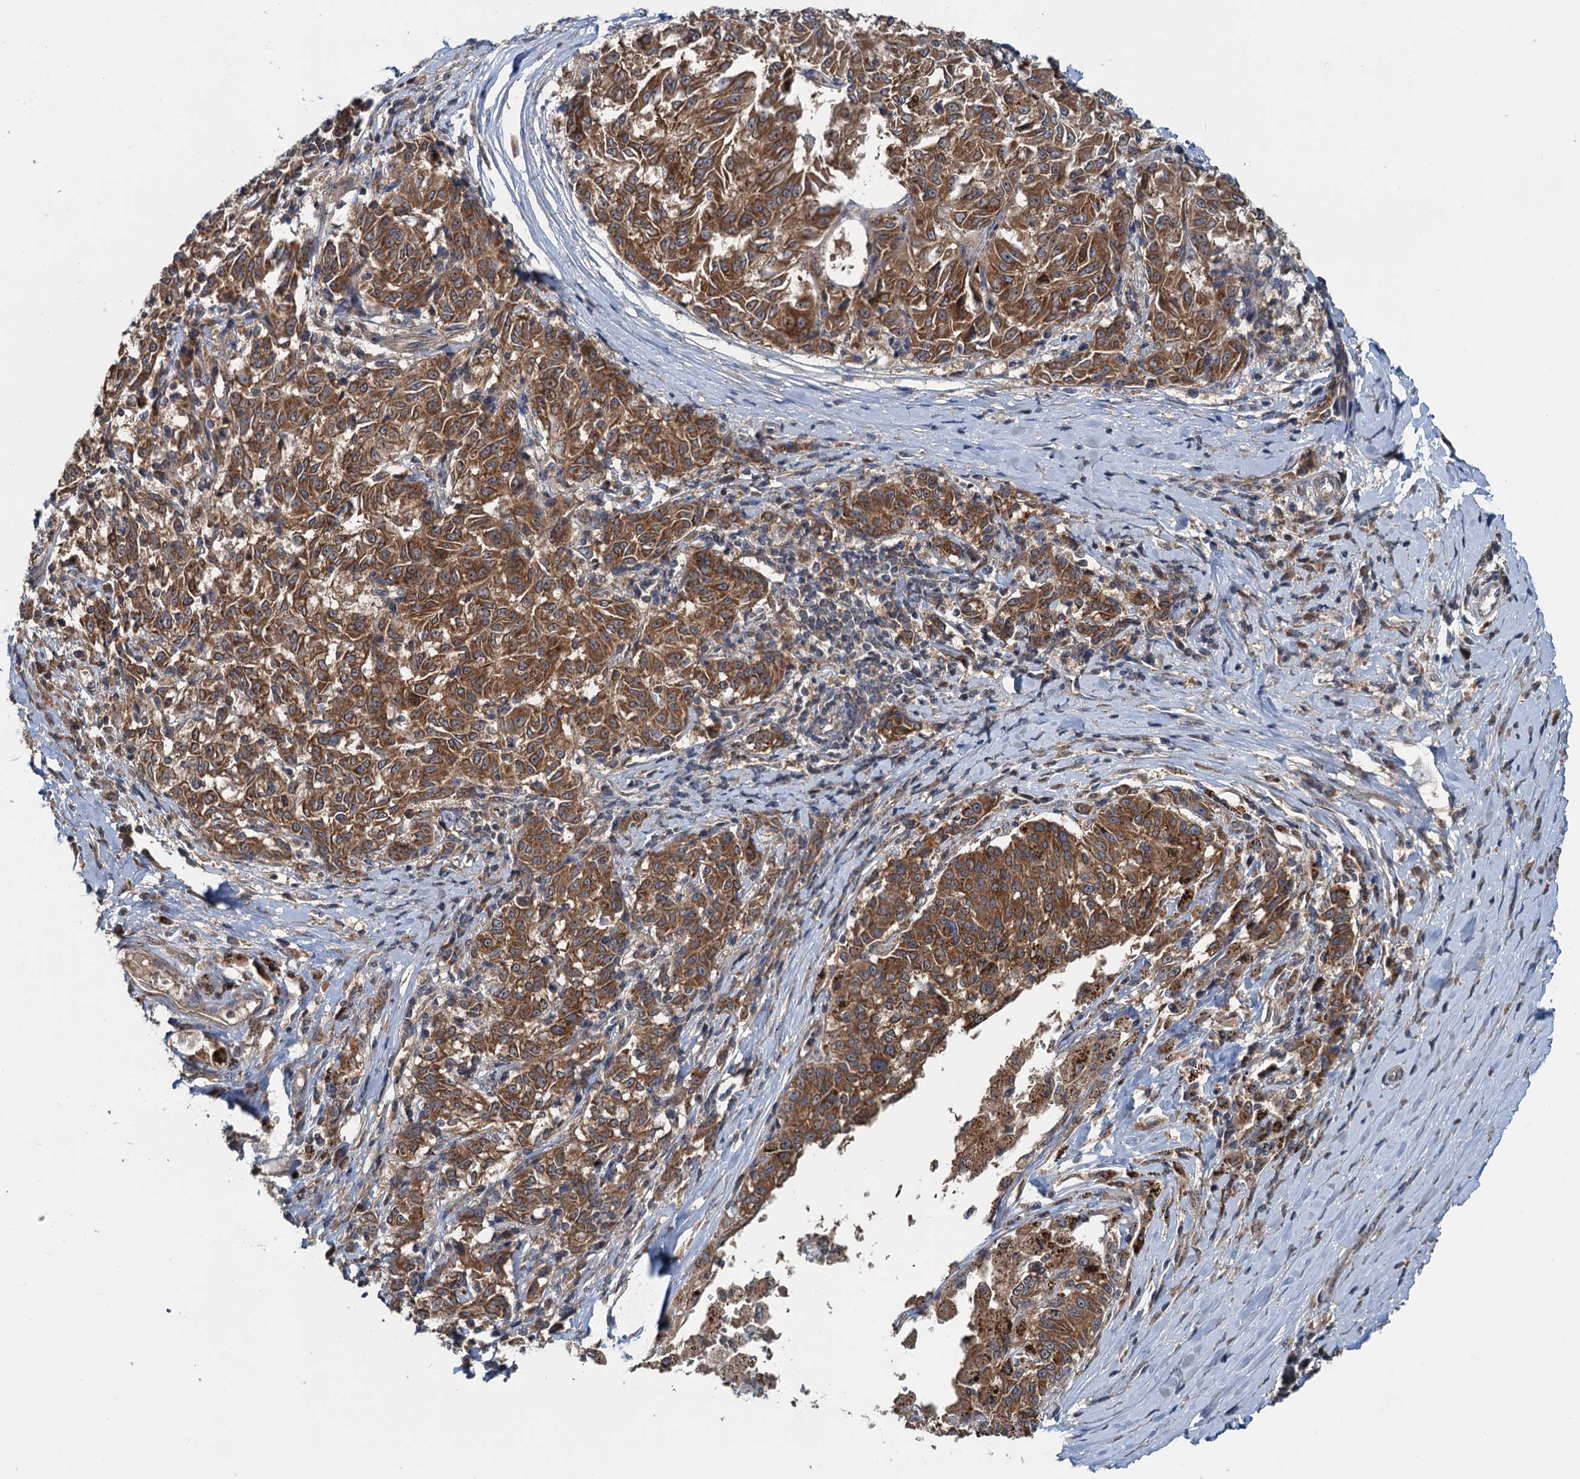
{"staining": {"intensity": "moderate", "quantity": ">75%", "location": "cytoplasmic/membranous"}, "tissue": "melanoma", "cell_type": "Tumor cells", "image_type": "cancer", "snomed": [{"axis": "morphology", "description": "Malignant melanoma, NOS"}, {"axis": "topography", "description": "Skin"}], "caption": "IHC (DAB) staining of human melanoma demonstrates moderate cytoplasmic/membranous protein positivity in approximately >75% of tumor cells. The protein of interest is stained brown, and the nuclei are stained in blue (DAB (3,3'-diaminobenzidine) IHC with brightfield microscopy, high magnification).", "gene": "TEDC1", "patient": {"sex": "female", "age": 72}}